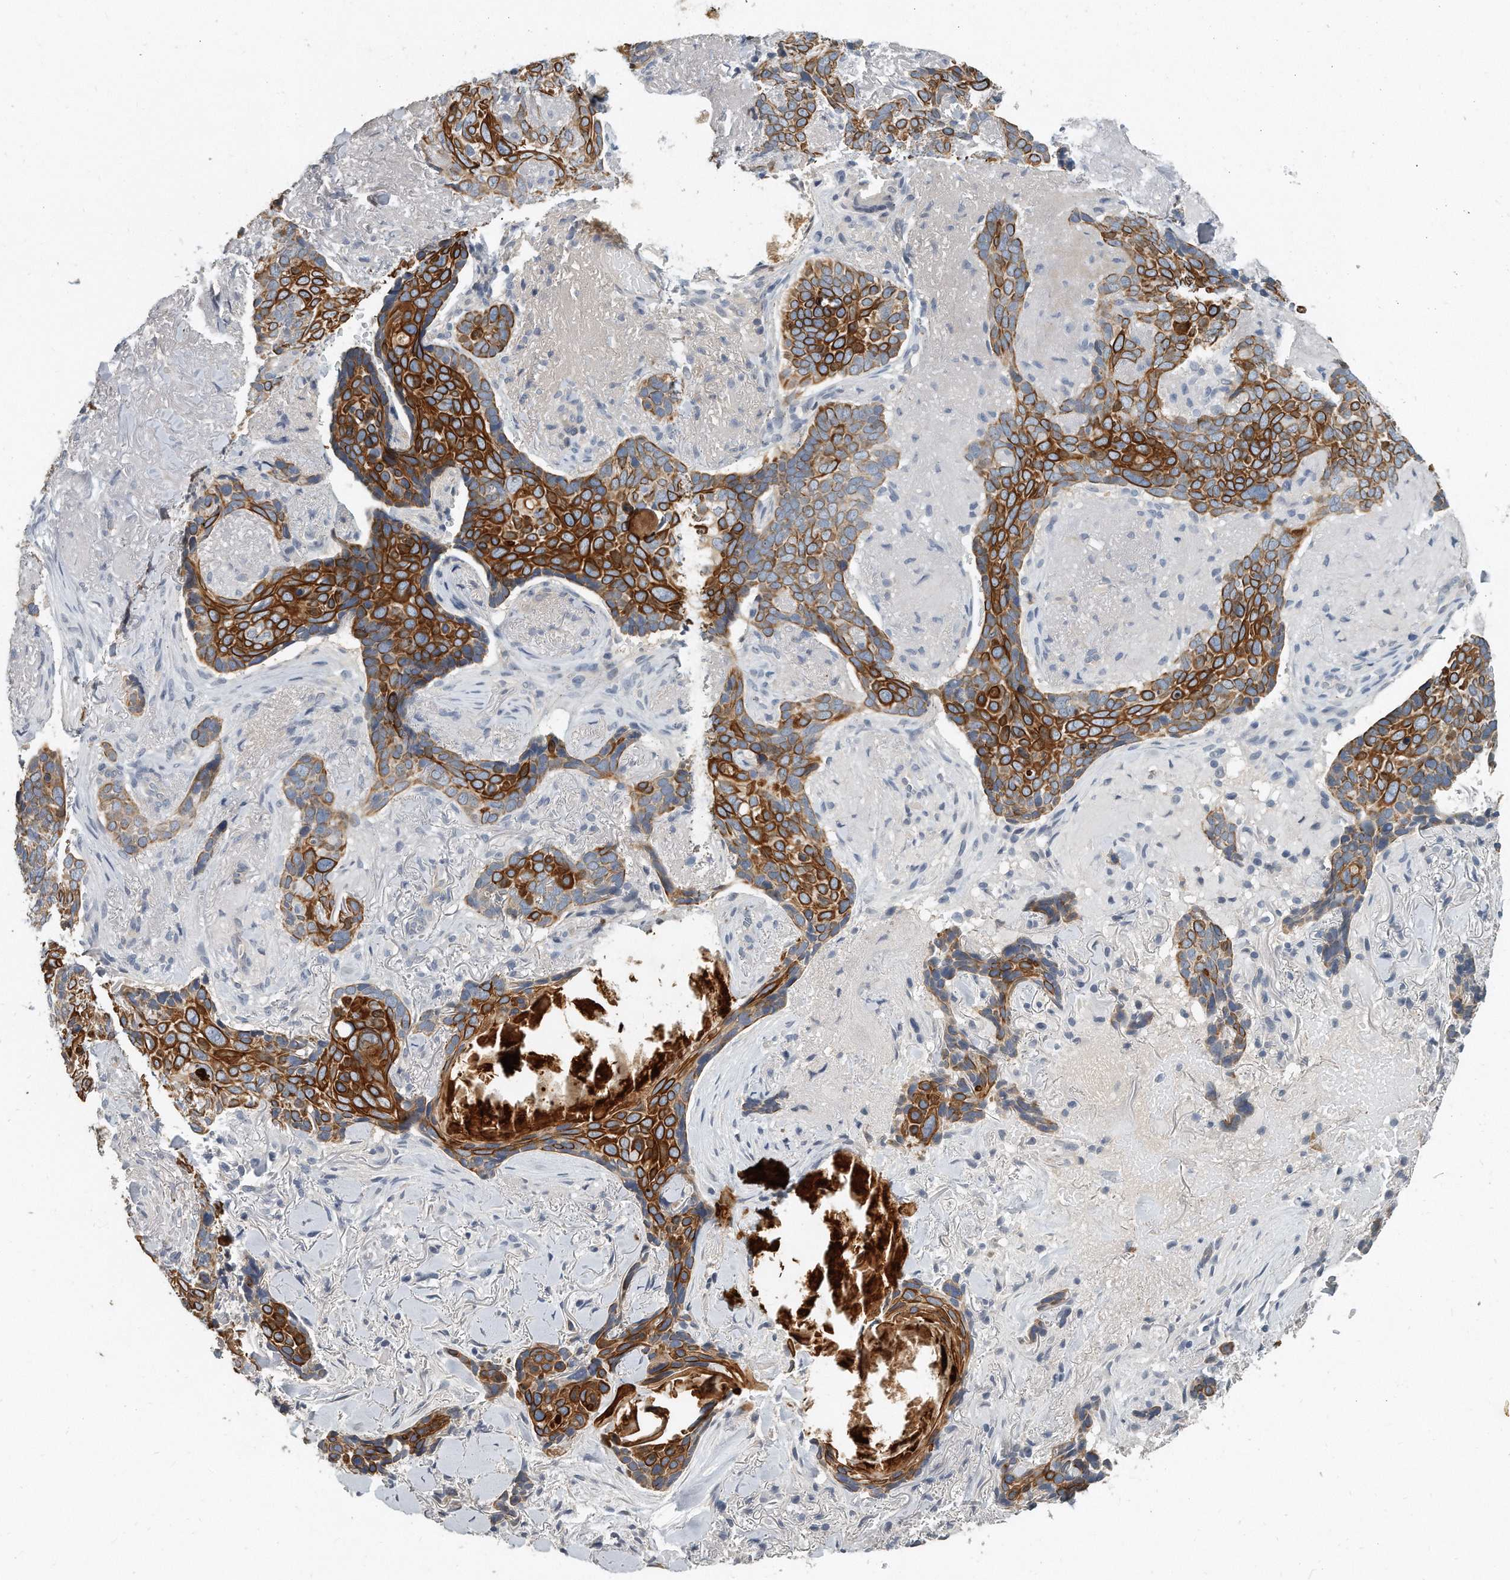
{"staining": {"intensity": "strong", "quantity": ">75%", "location": "cytoplasmic/membranous"}, "tissue": "skin cancer", "cell_type": "Tumor cells", "image_type": "cancer", "snomed": [{"axis": "morphology", "description": "Basal cell carcinoma"}, {"axis": "topography", "description": "Skin"}], "caption": "Immunohistochemical staining of human basal cell carcinoma (skin) reveals high levels of strong cytoplasmic/membranous staining in approximately >75% of tumor cells.", "gene": "KLHL7", "patient": {"sex": "female", "age": 82}}